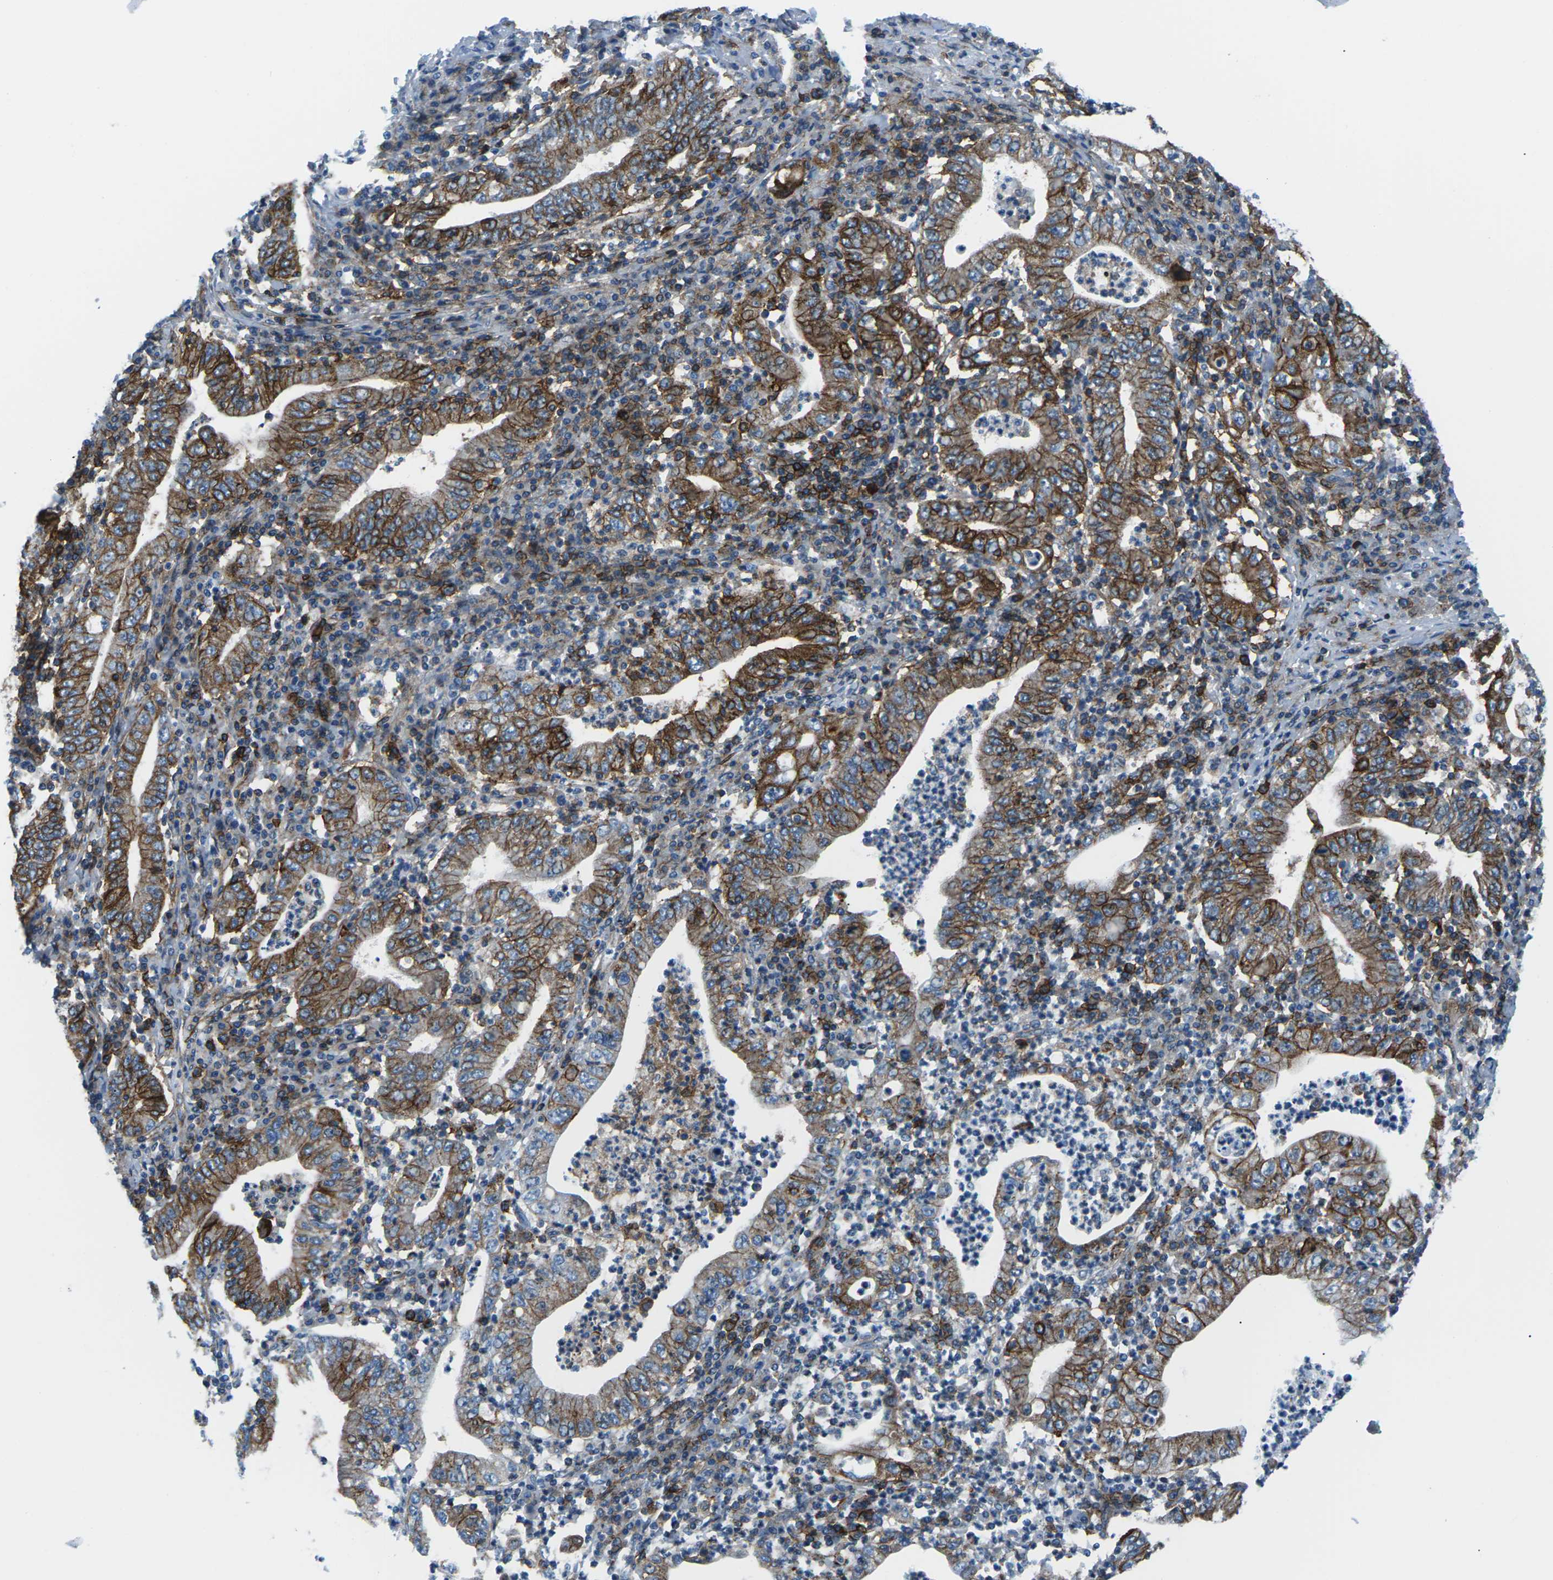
{"staining": {"intensity": "strong", "quantity": ">75%", "location": "cytoplasmic/membranous"}, "tissue": "stomach cancer", "cell_type": "Tumor cells", "image_type": "cancer", "snomed": [{"axis": "morphology", "description": "Normal tissue, NOS"}, {"axis": "morphology", "description": "Adenocarcinoma, NOS"}, {"axis": "topography", "description": "Esophagus"}, {"axis": "topography", "description": "Stomach, upper"}, {"axis": "topography", "description": "Peripheral nerve tissue"}], "caption": "Human stomach cancer stained with a protein marker demonstrates strong staining in tumor cells.", "gene": "SOCS4", "patient": {"sex": "male", "age": 62}}